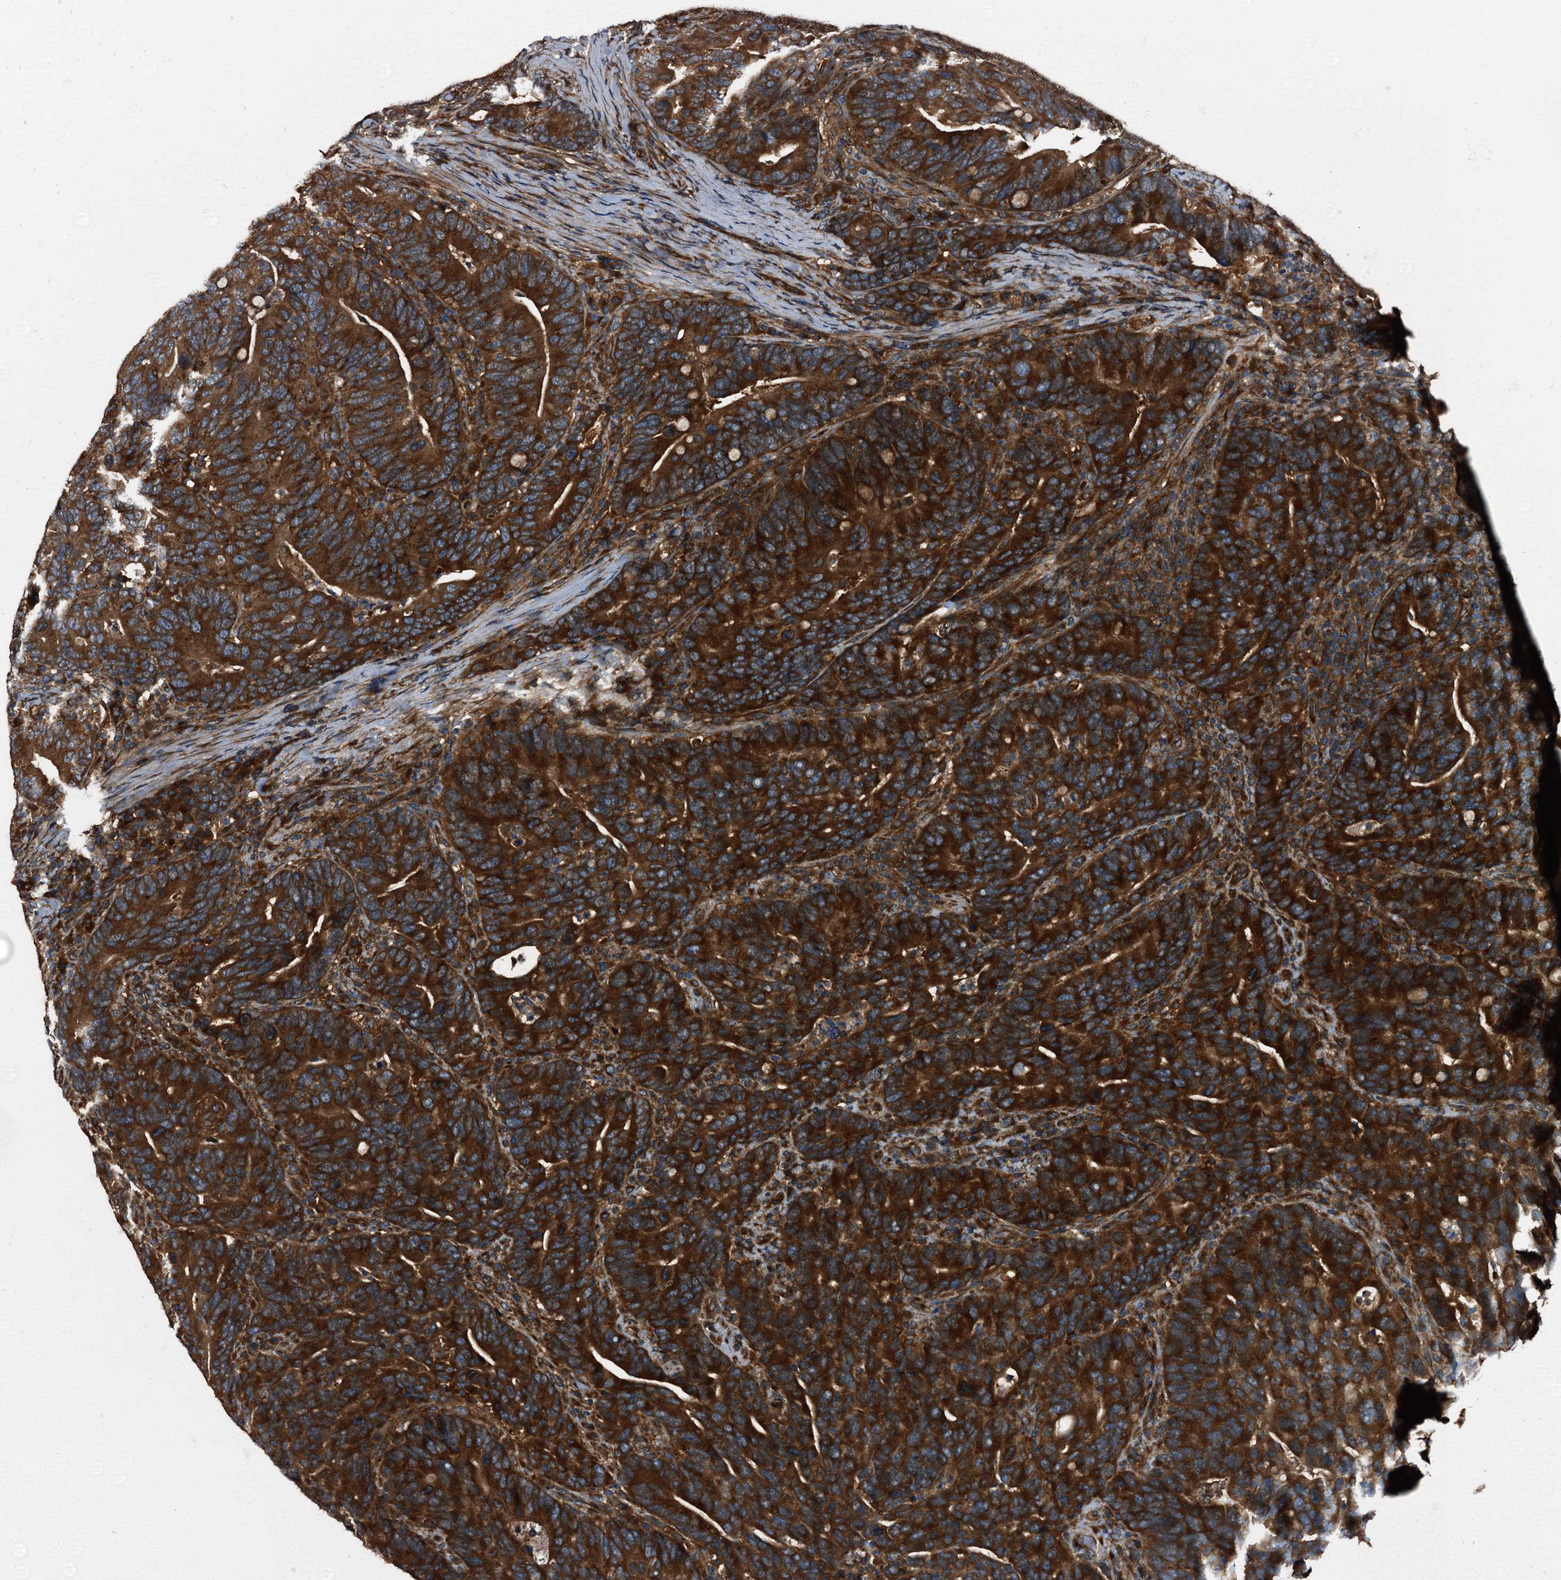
{"staining": {"intensity": "strong", "quantity": ">75%", "location": "cytoplasmic/membranous"}, "tissue": "colorectal cancer", "cell_type": "Tumor cells", "image_type": "cancer", "snomed": [{"axis": "morphology", "description": "Adenocarcinoma, NOS"}, {"axis": "topography", "description": "Colon"}], "caption": "IHC micrograph of neoplastic tissue: human colorectal cancer stained using immunohistochemistry exhibits high levels of strong protein expression localized specifically in the cytoplasmic/membranous of tumor cells, appearing as a cytoplasmic/membranous brown color.", "gene": "PEX5", "patient": {"sex": "female", "age": 66}}